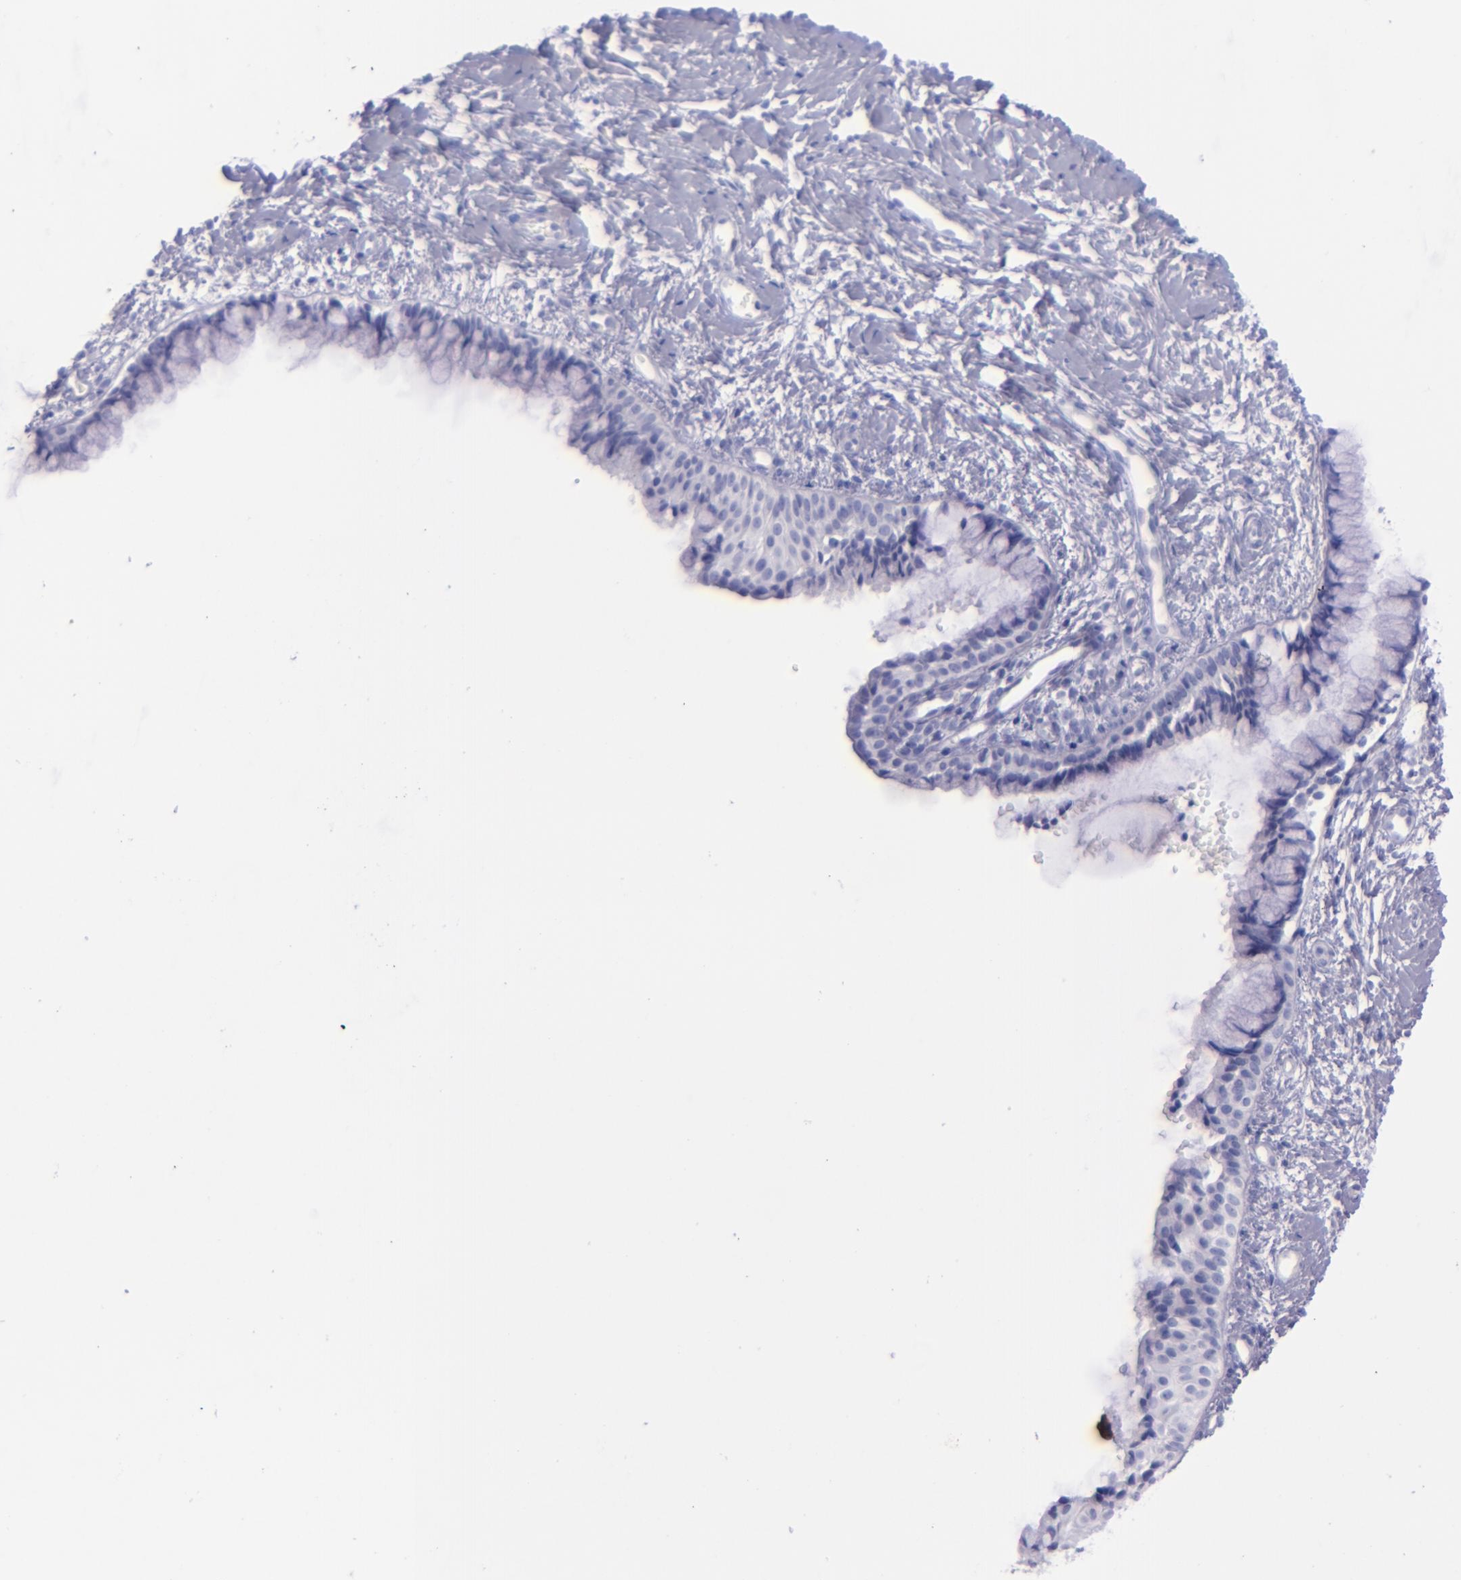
{"staining": {"intensity": "negative", "quantity": "none", "location": "none"}, "tissue": "cervix", "cell_type": "Glandular cells", "image_type": "normal", "snomed": [{"axis": "morphology", "description": "Normal tissue, NOS"}, {"axis": "topography", "description": "Cervix"}], "caption": "Immunohistochemical staining of normal cervix exhibits no significant expression in glandular cells.", "gene": "SFTPA2", "patient": {"sex": "female", "age": 46}}